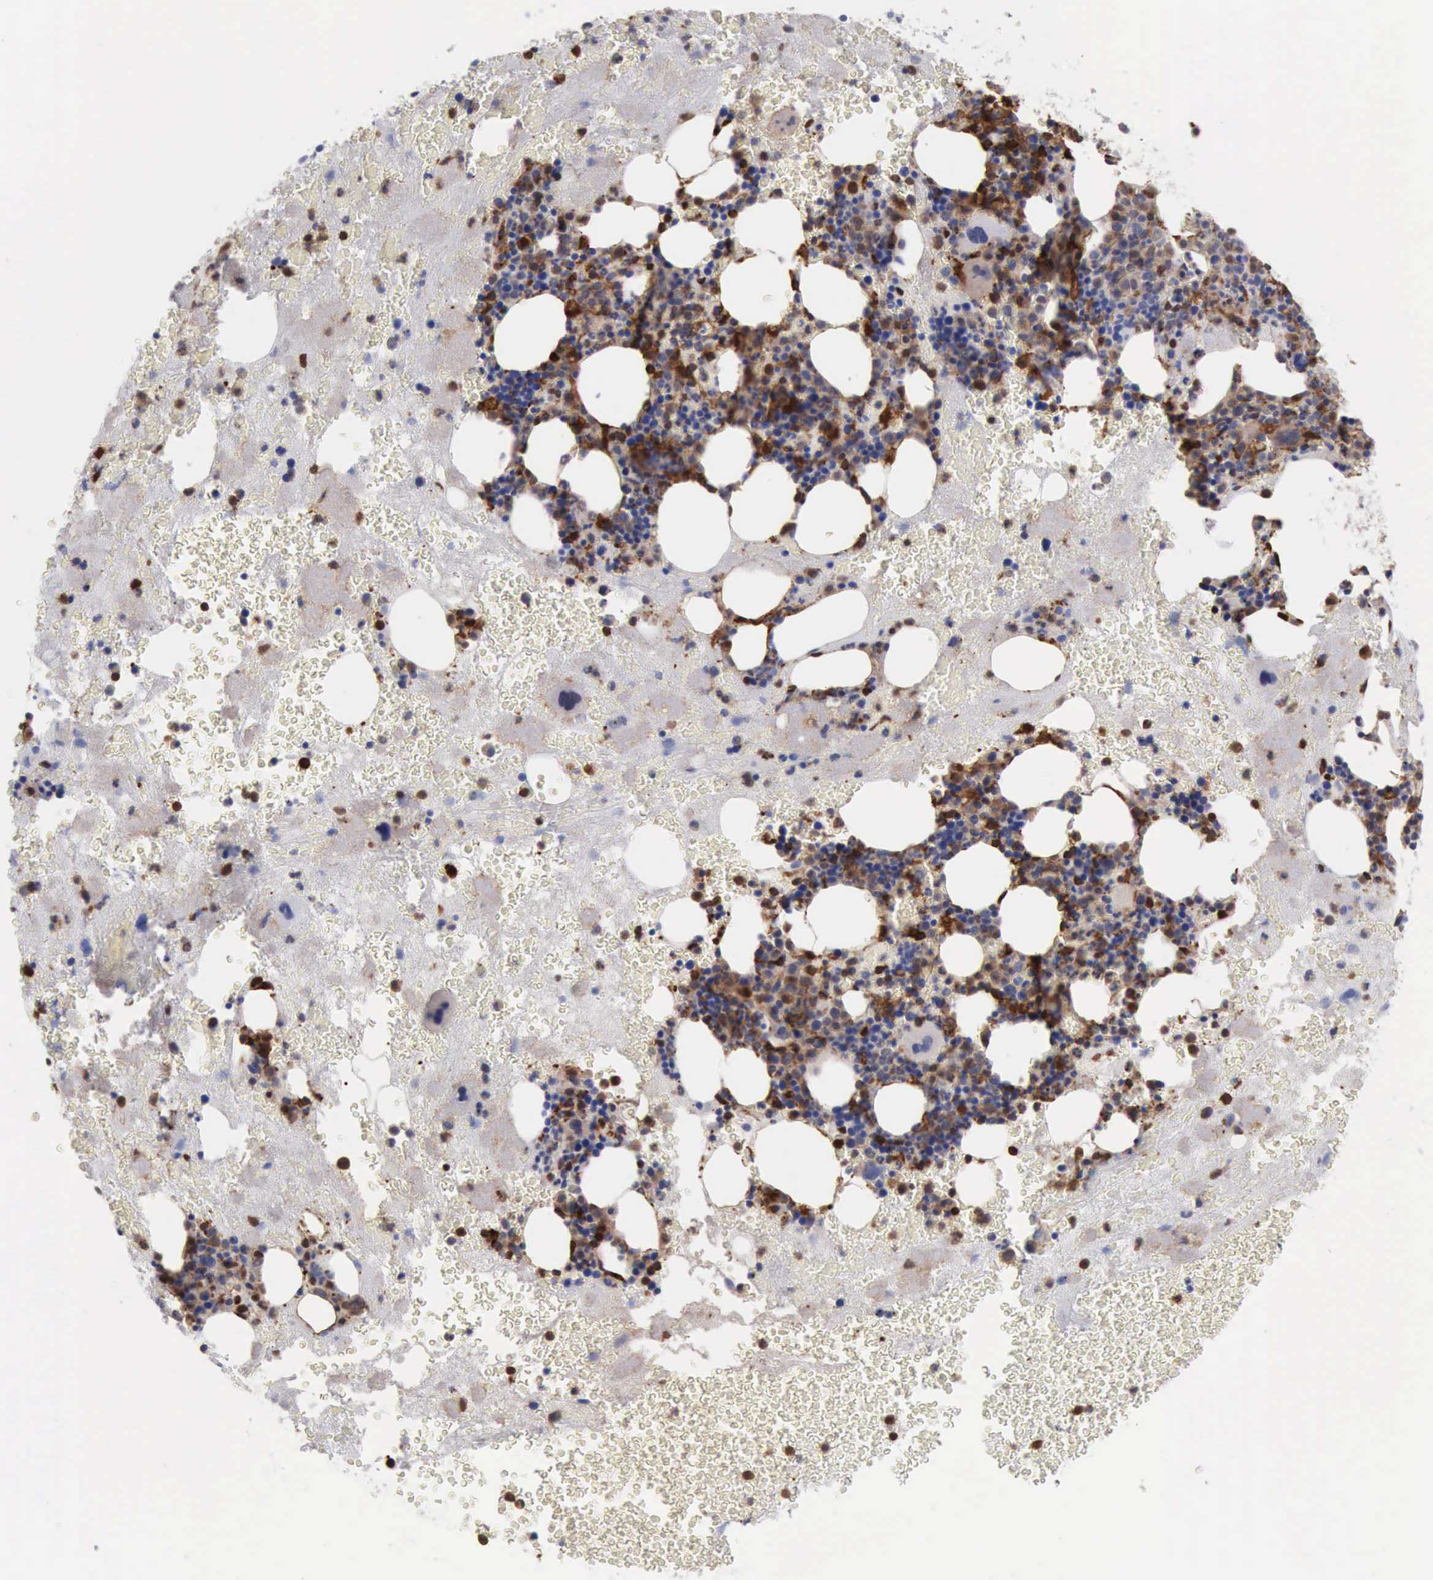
{"staining": {"intensity": "moderate", "quantity": "25%-75%", "location": "cytoplasmic/membranous,nuclear"}, "tissue": "bone marrow", "cell_type": "Hematopoietic cells", "image_type": "normal", "snomed": [{"axis": "morphology", "description": "Normal tissue, NOS"}, {"axis": "topography", "description": "Bone marrow"}], "caption": "Immunohistochemical staining of unremarkable human bone marrow exhibits 25%-75% levels of moderate cytoplasmic/membranous,nuclear protein expression in about 25%-75% of hematopoietic cells.", "gene": "STAT1", "patient": {"sex": "male", "age": 76}}